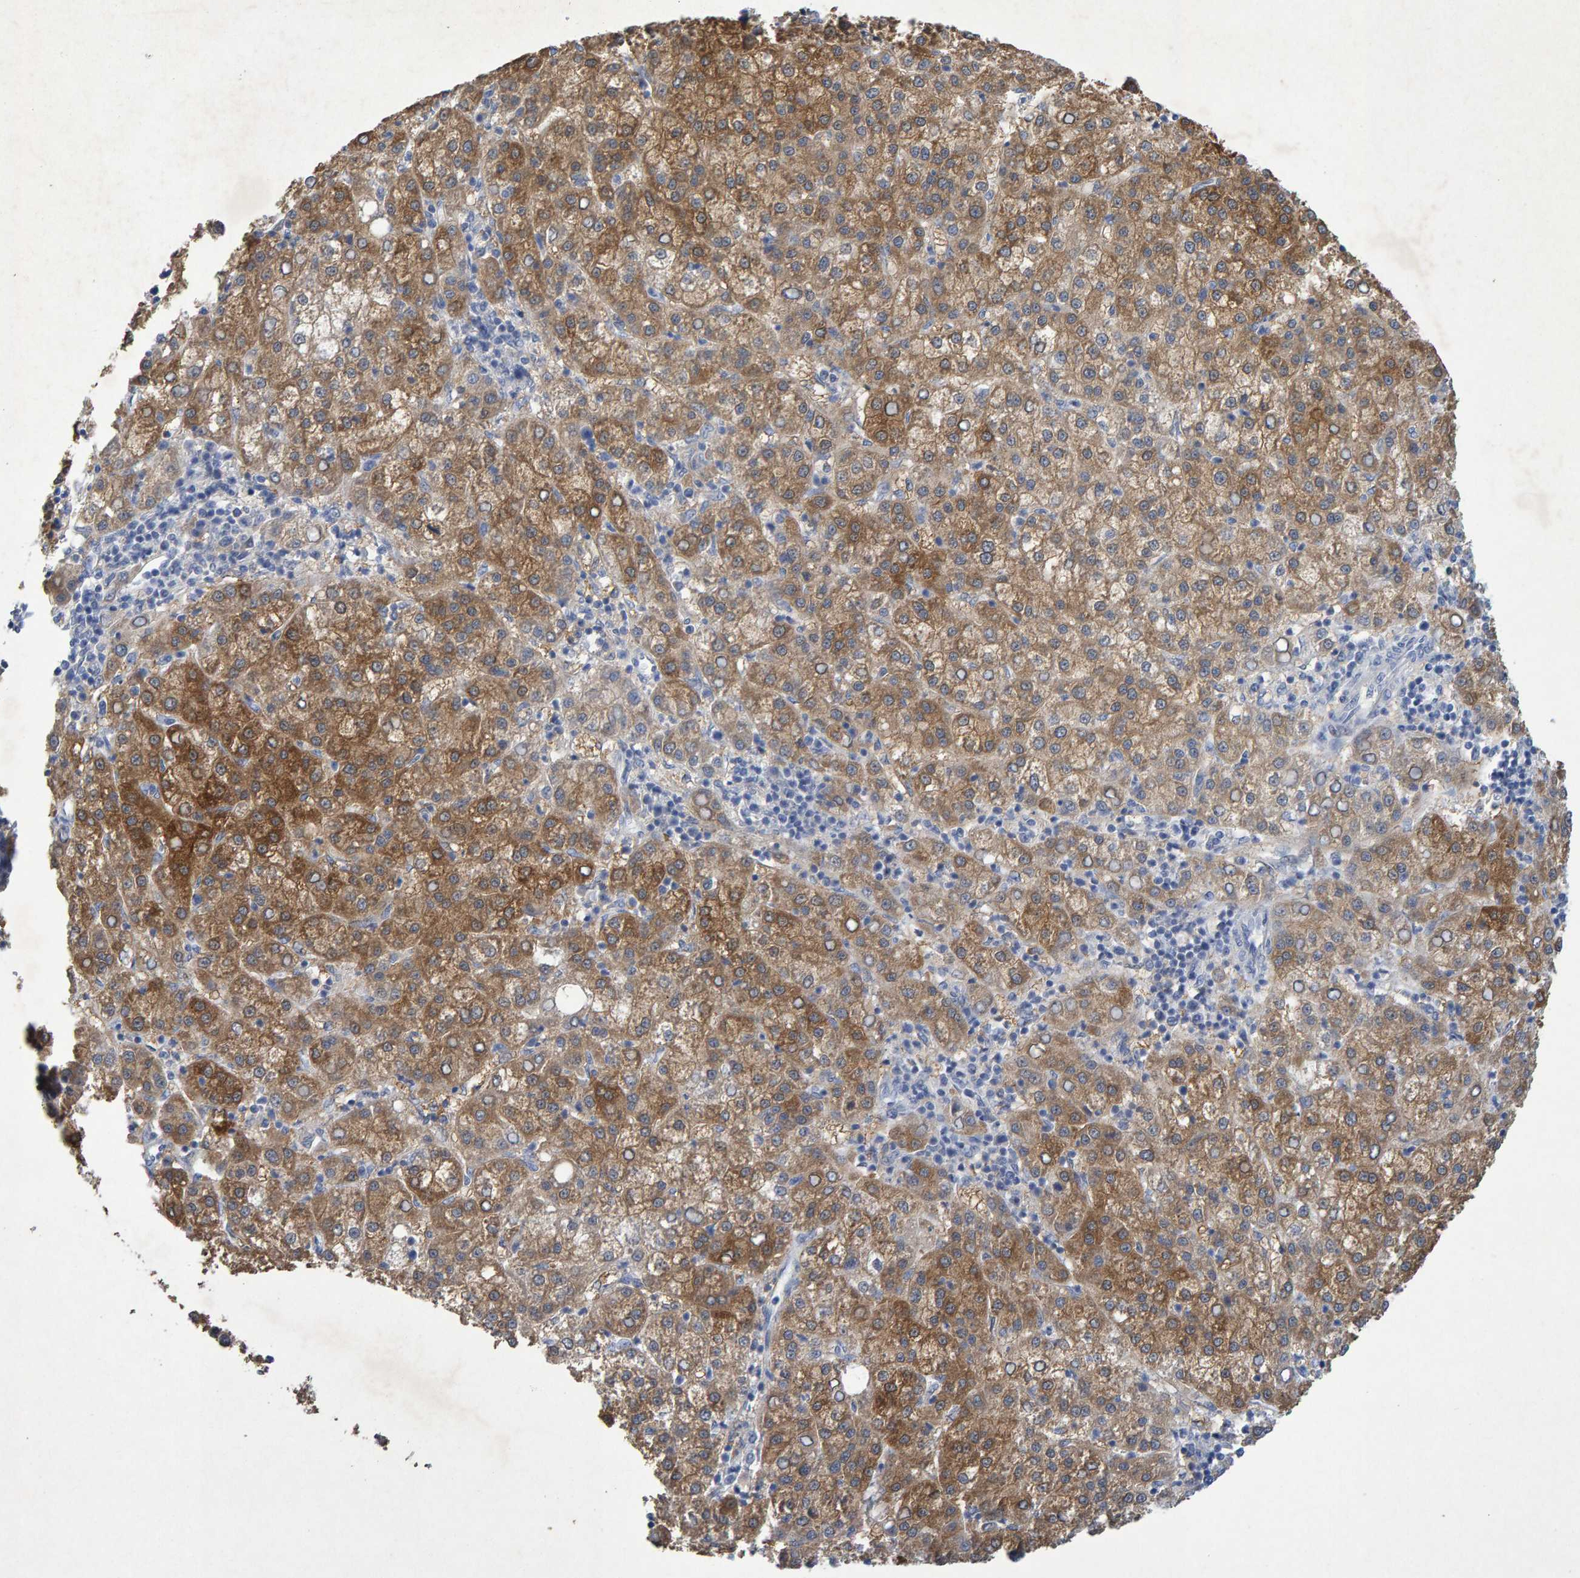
{"staining": {"intensity": "moderate", "quantity": ">75%", "location": "cytoplasmic/membranous"}, "tissue": "liver cancer", "cell_type": "Tumor cells", "image_type": "cancer", "snomed": [{"axis": "morphology", "description": "Carcinoma, Hepatocellular, NOS"}, {"axis": "topography", "description": "Liver"}], "caption": "Hepatocellular carcinoma (liver) stained with immunohistochemistry (IHC) reveals moderate cytoplasmic/membranous positivity in about >75% of tumor cells.", "gene": "CTH", "patient": {"sex": "female", "age": 58}}